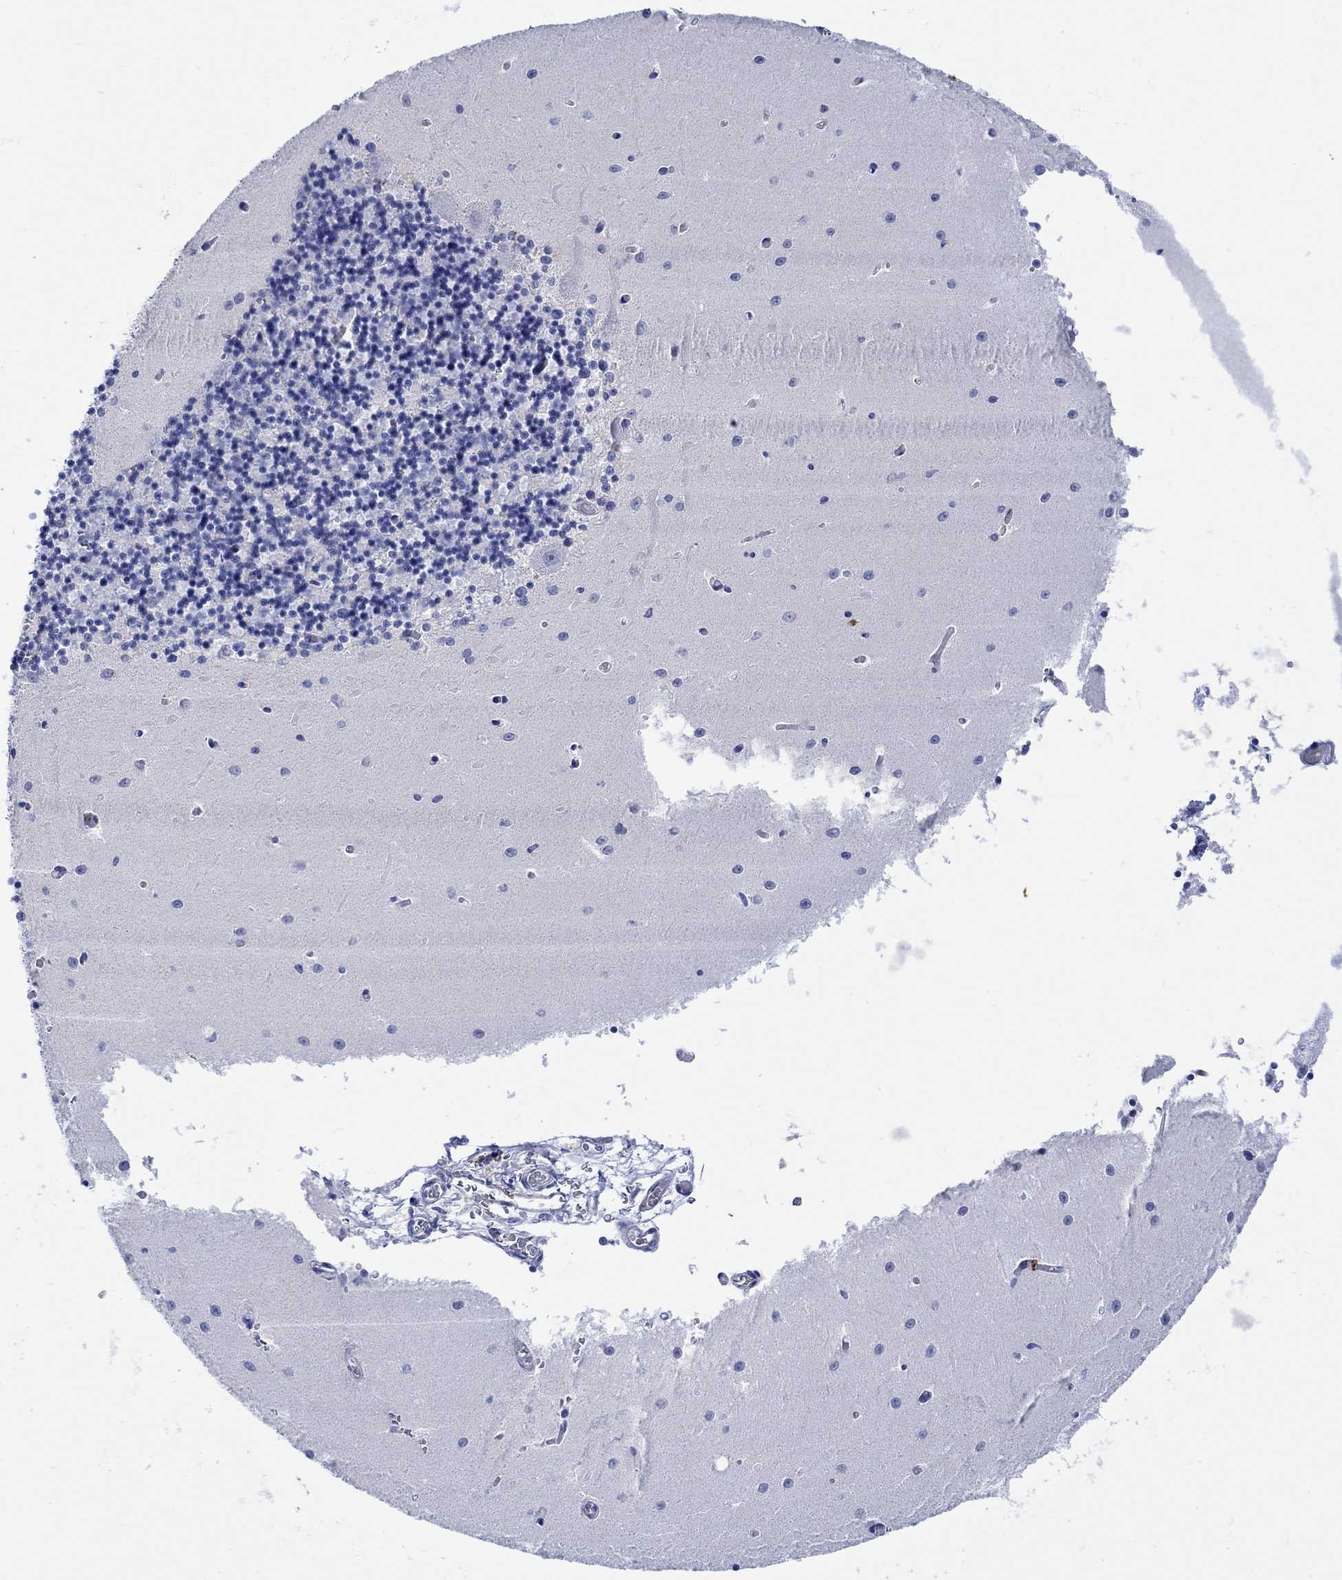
{"staining": {"intensity": "negative", "quantity": "none", "location": "none"}, "tissue": "cerebellum", "cell_type": "Cells in granular layer", "image_type": "normal", "snomed": [{"axis": "morphology", "description": "Normal tissue, NOS"}, {"axis": "topography", "description": "Cerebellum"}], "caption": "DAB immunohistochemical staining of normal cerebellum exhibits no significant positivity in cells in granular layer.", "gene": "LINGO3", "patient": {"sex": "female", "age": 64}}